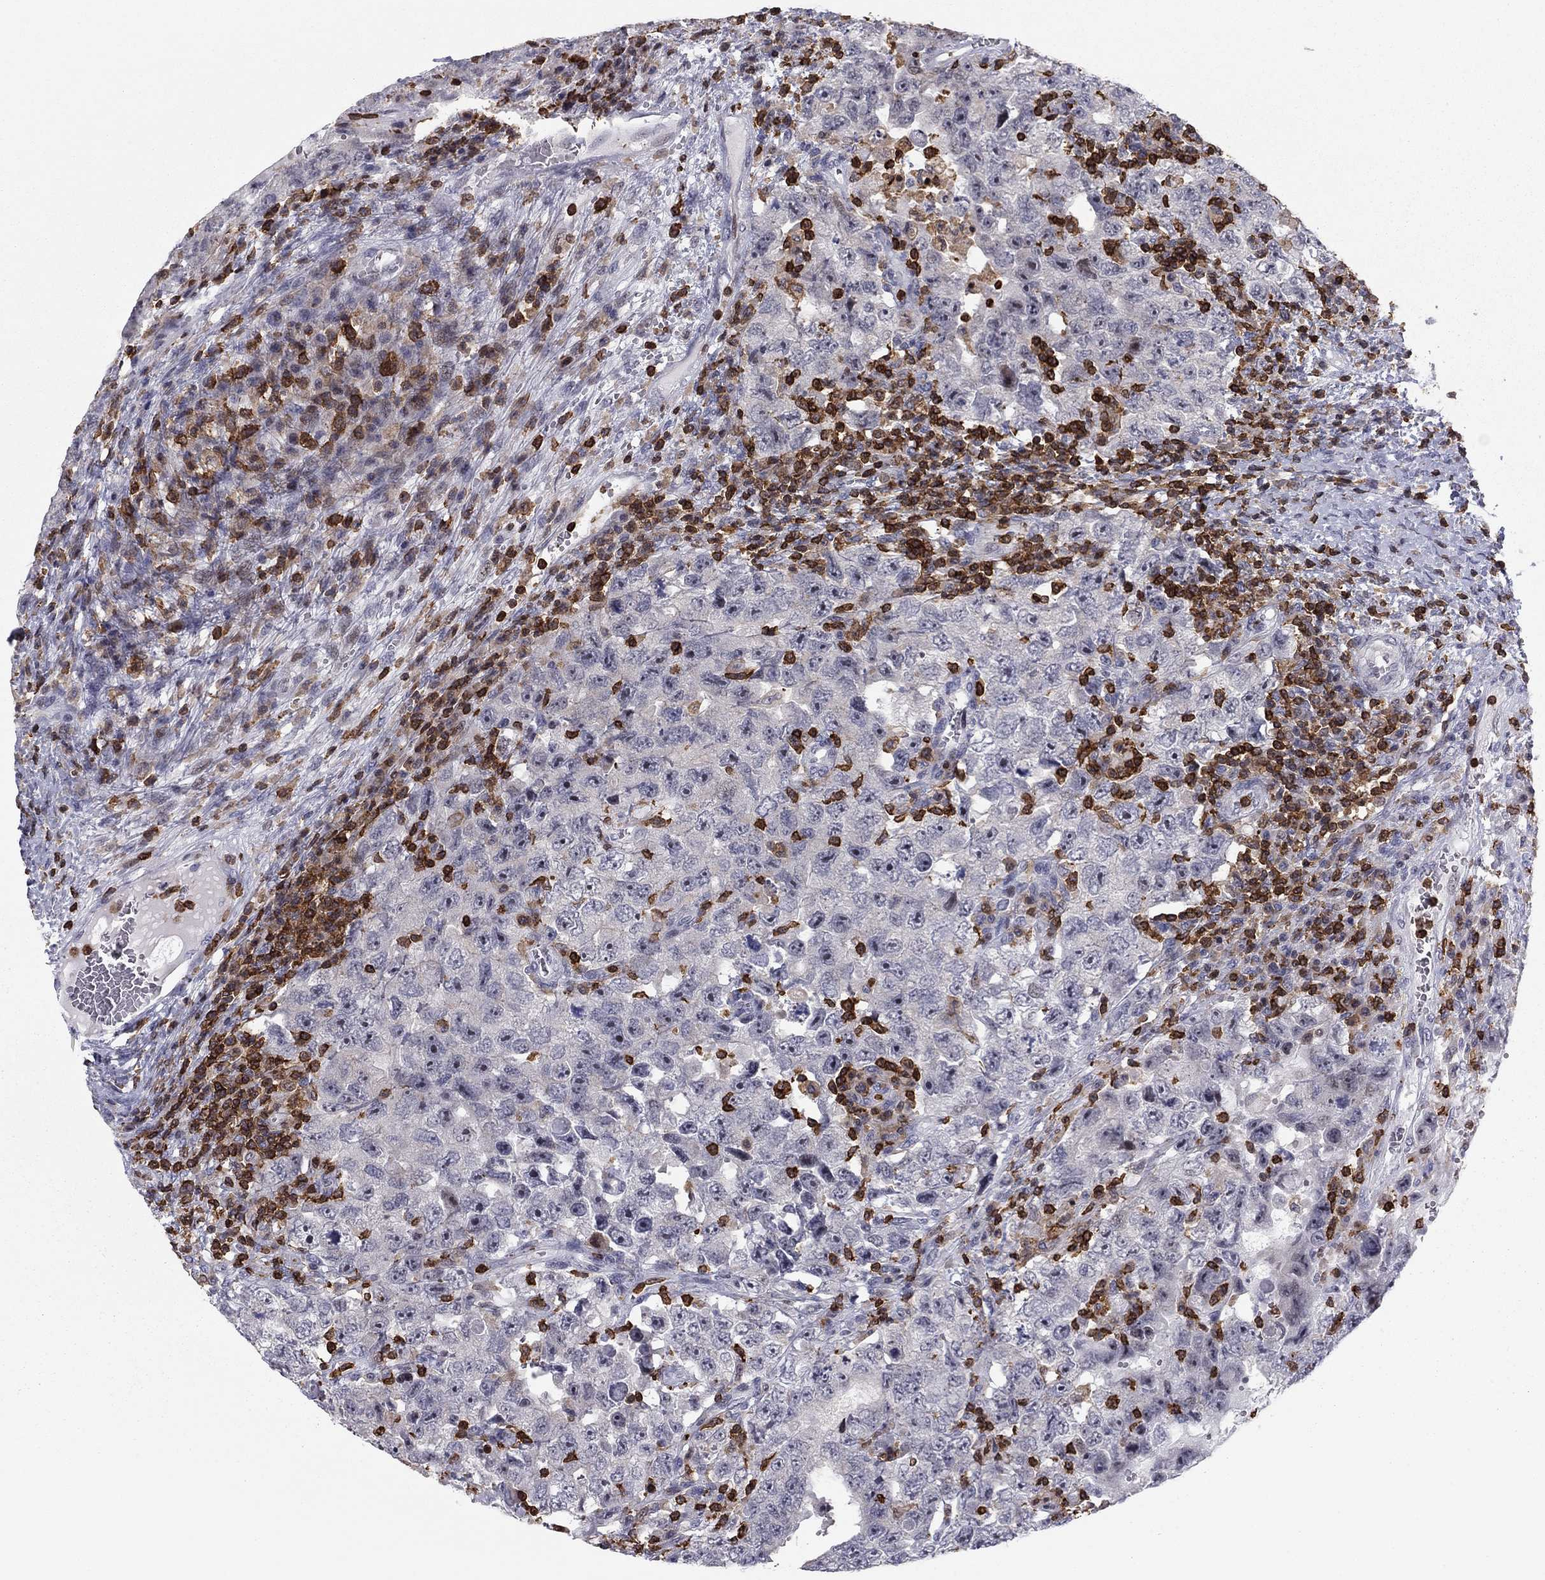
{"staining": {"intensity": "negative", "quantity": "none", "location": "none"}, "tissue": "testis cancer", "cell_type": "Tumor cells", "image_type": "cancer", "snomed": [{"axis": "morphology", "description": "Carcinoma, Embryonal, NOS"}, {"axis": "topography", "description": "Testis"}], "caption": "Testis embryonal carcinoma stained for a protein using IHC exhibits no staining tumor cells.", "gene": "ARHGAP27", "patient": {"sex": "male", "age": 26}}